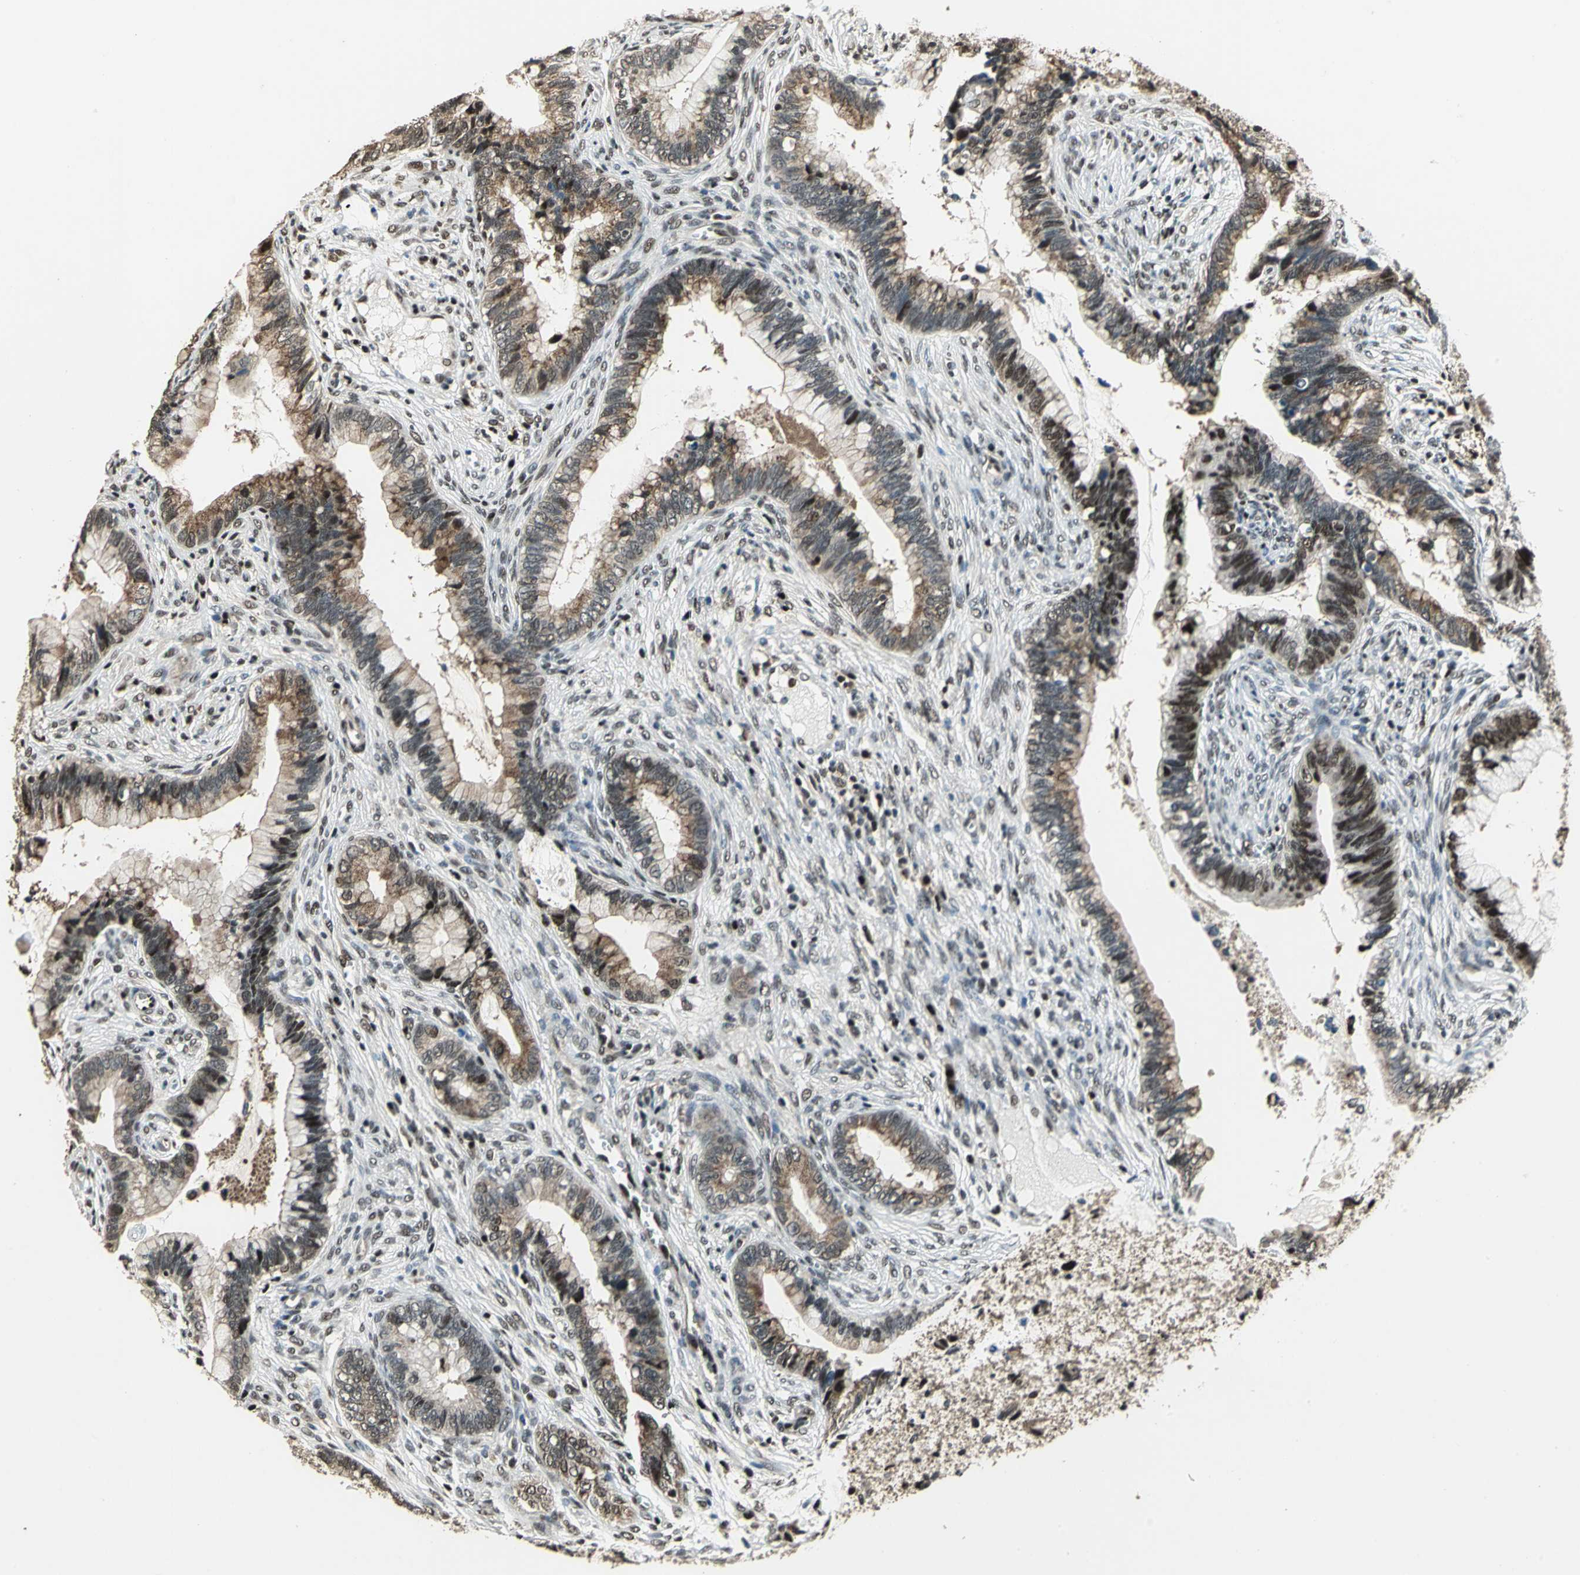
{"staining": {"intensity": "moderate", "quantity": ">75%", "location": "nuclear"}, "tissue": "cervical cancer", "cell_type": "Tumor cells", "image_type": "cancer", "snomed": [{"axis": "morphology", "description": "Adenocarcinoma, NOS"}, {"axis": "topography", "description": "Cervix"}], "caption": "Immunohistochemistry of cervical cancer (adenocarcinoma) displays medium levels of moderate nuclear expression in about >75% of tumor cells.", "gene": "MIS18BP1", "patient": {"sex": "female", "age": 44}}